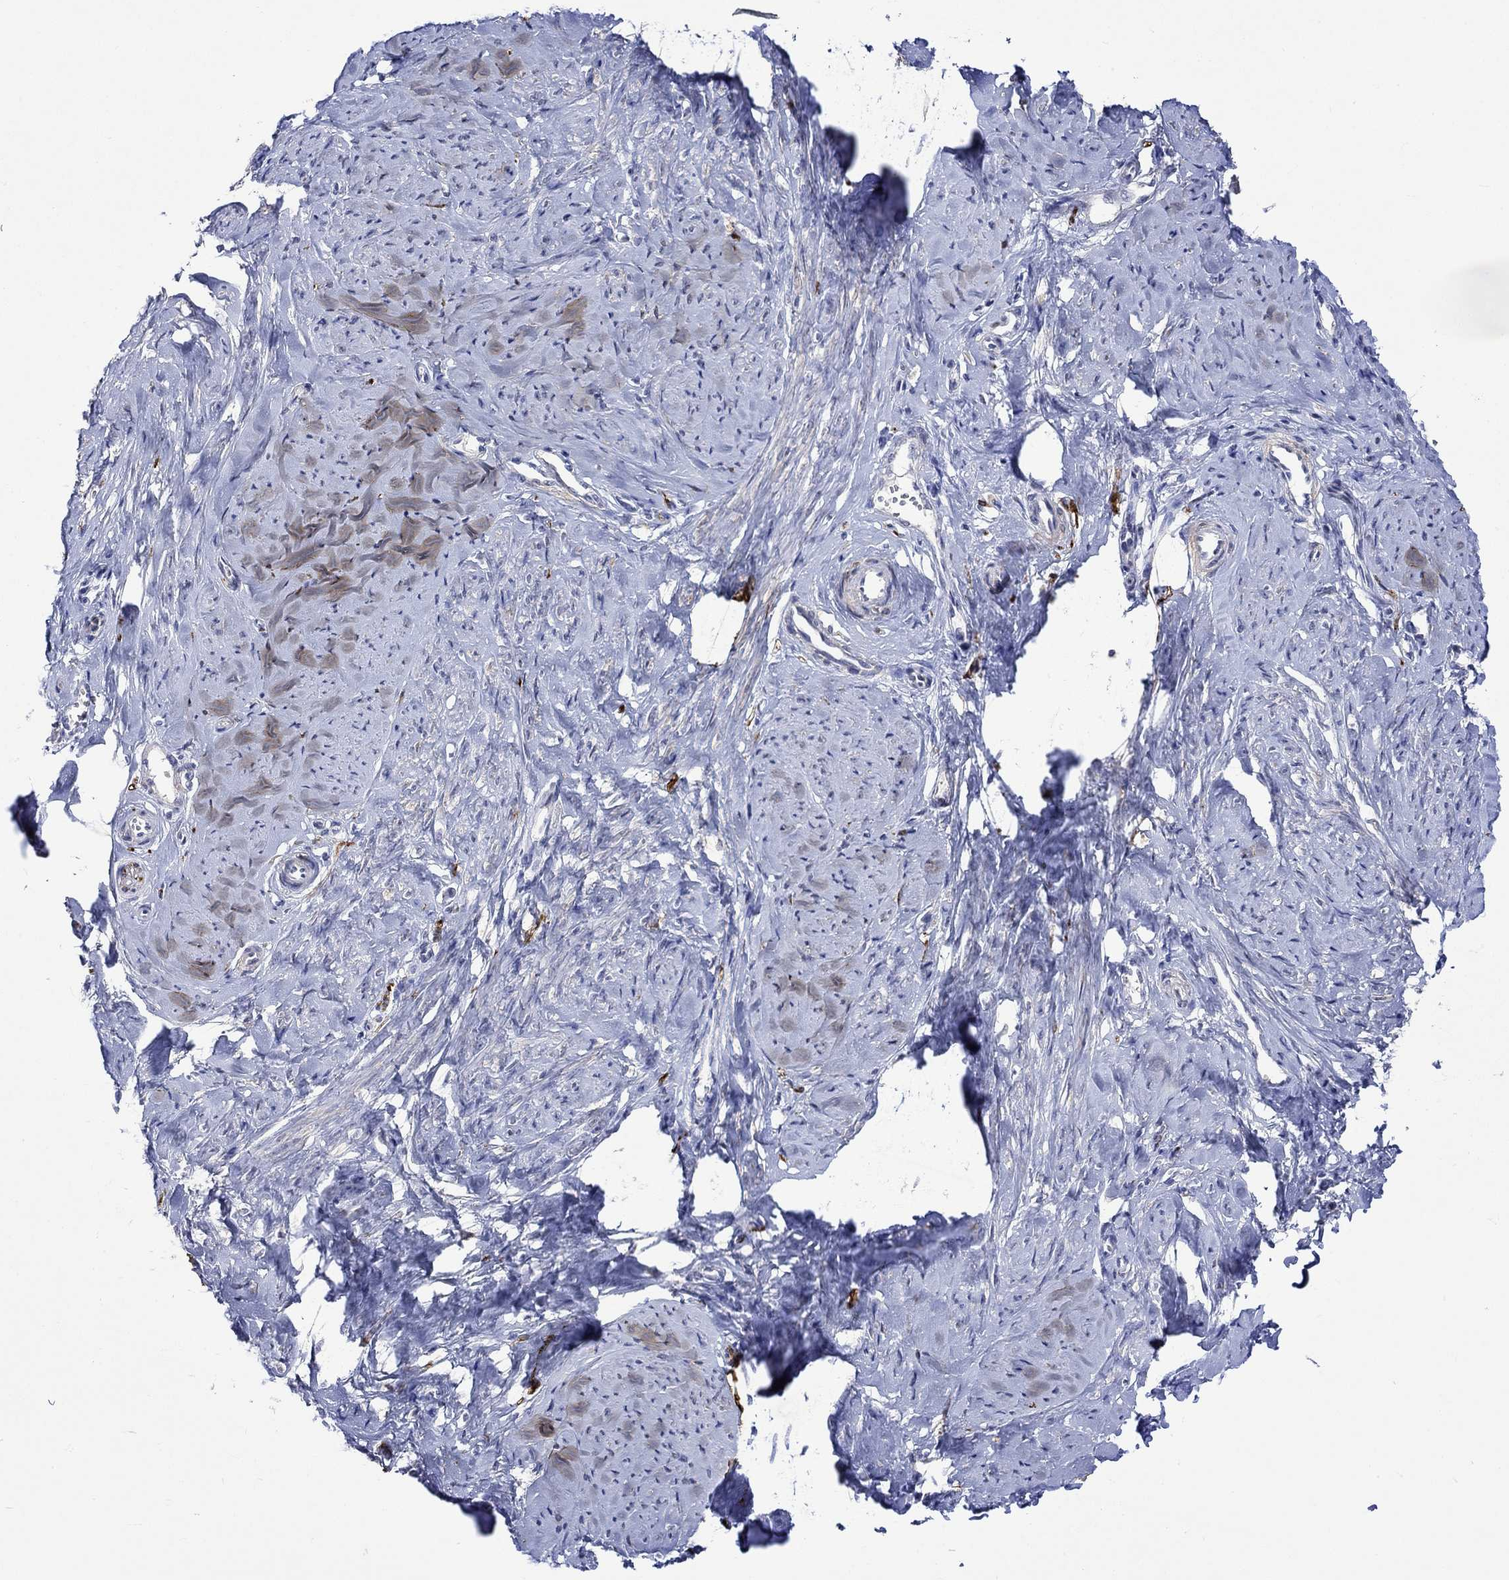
{"staining": {"intensity": "weak", "quantity": "25%-75%", "location": "cytoplasmic/membranous"}, "tissue": "smooth muscle", "cell_type": "Smooth muscle cells", "image_type": "normal", "snomed": [{"axis": "morphology", "description": "Normal tissue, NOS"}, {"axis": "topography", "description": "Smooth muscle"}], "caption": "Protein staining demonstrates weak cytoplasmic/membranous positivity in approximately 25%-75% of smooth muscle cells in unremarkable smooth muscle.", "gene": "CRYAB", "patient": {"sex": "female", "age": 48}}